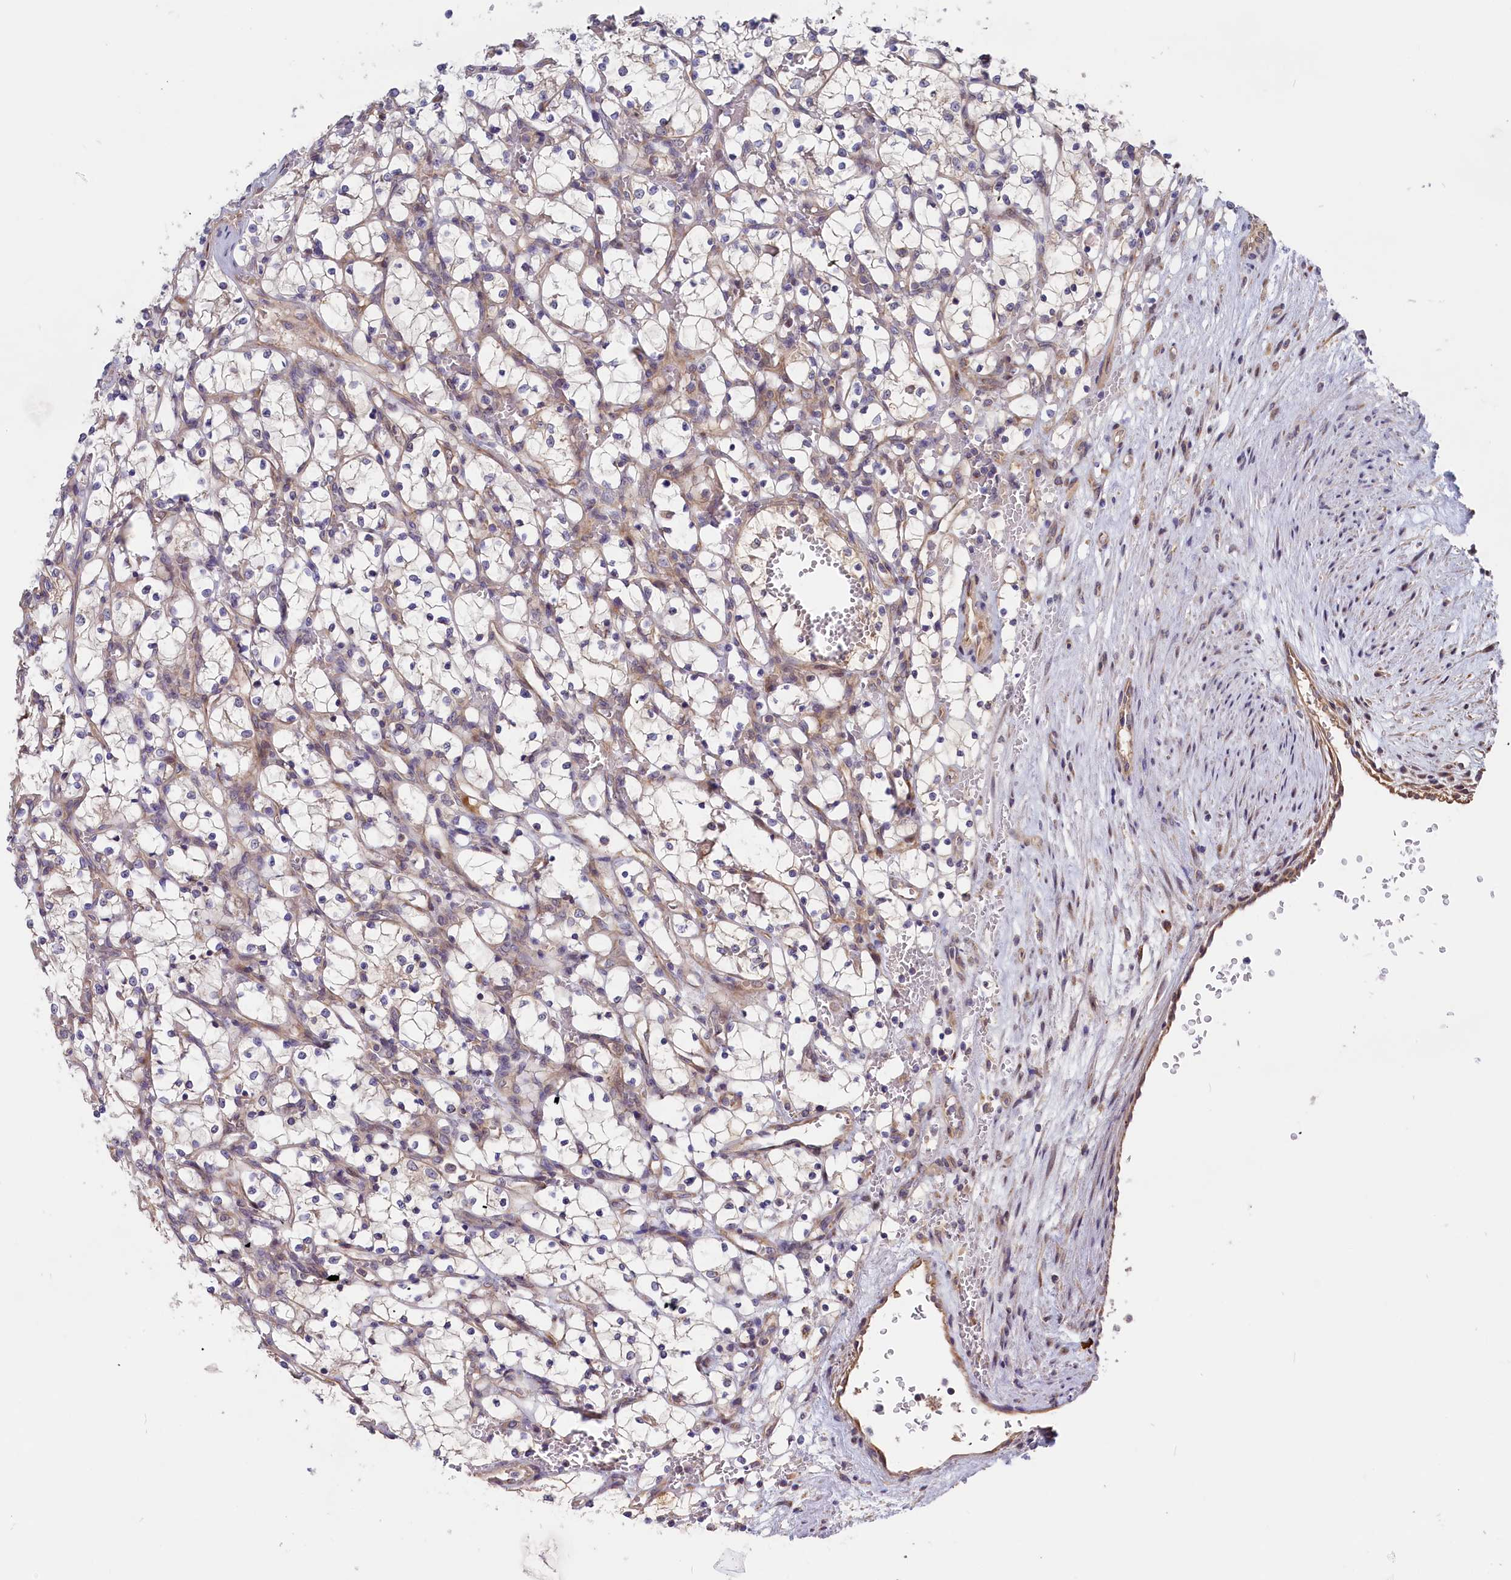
{"staining": {"intensity": "negative", "quantity": "none", "location": "none"}, "tissue": "renal cancer", "cell_type": "Tumor cells", "image_type": "cancer", "snomed": [{"axis": "morphology", "description": "Adenocarcinoma, NOS"}, {"axis": "topography", "description": "Kidney"}], "caption": "A micrograph of human renal adenocarcinoma is negative for staining in tumor cells.", "gene": "CEP44", "patient": {"sex": "female", "age": 69}}